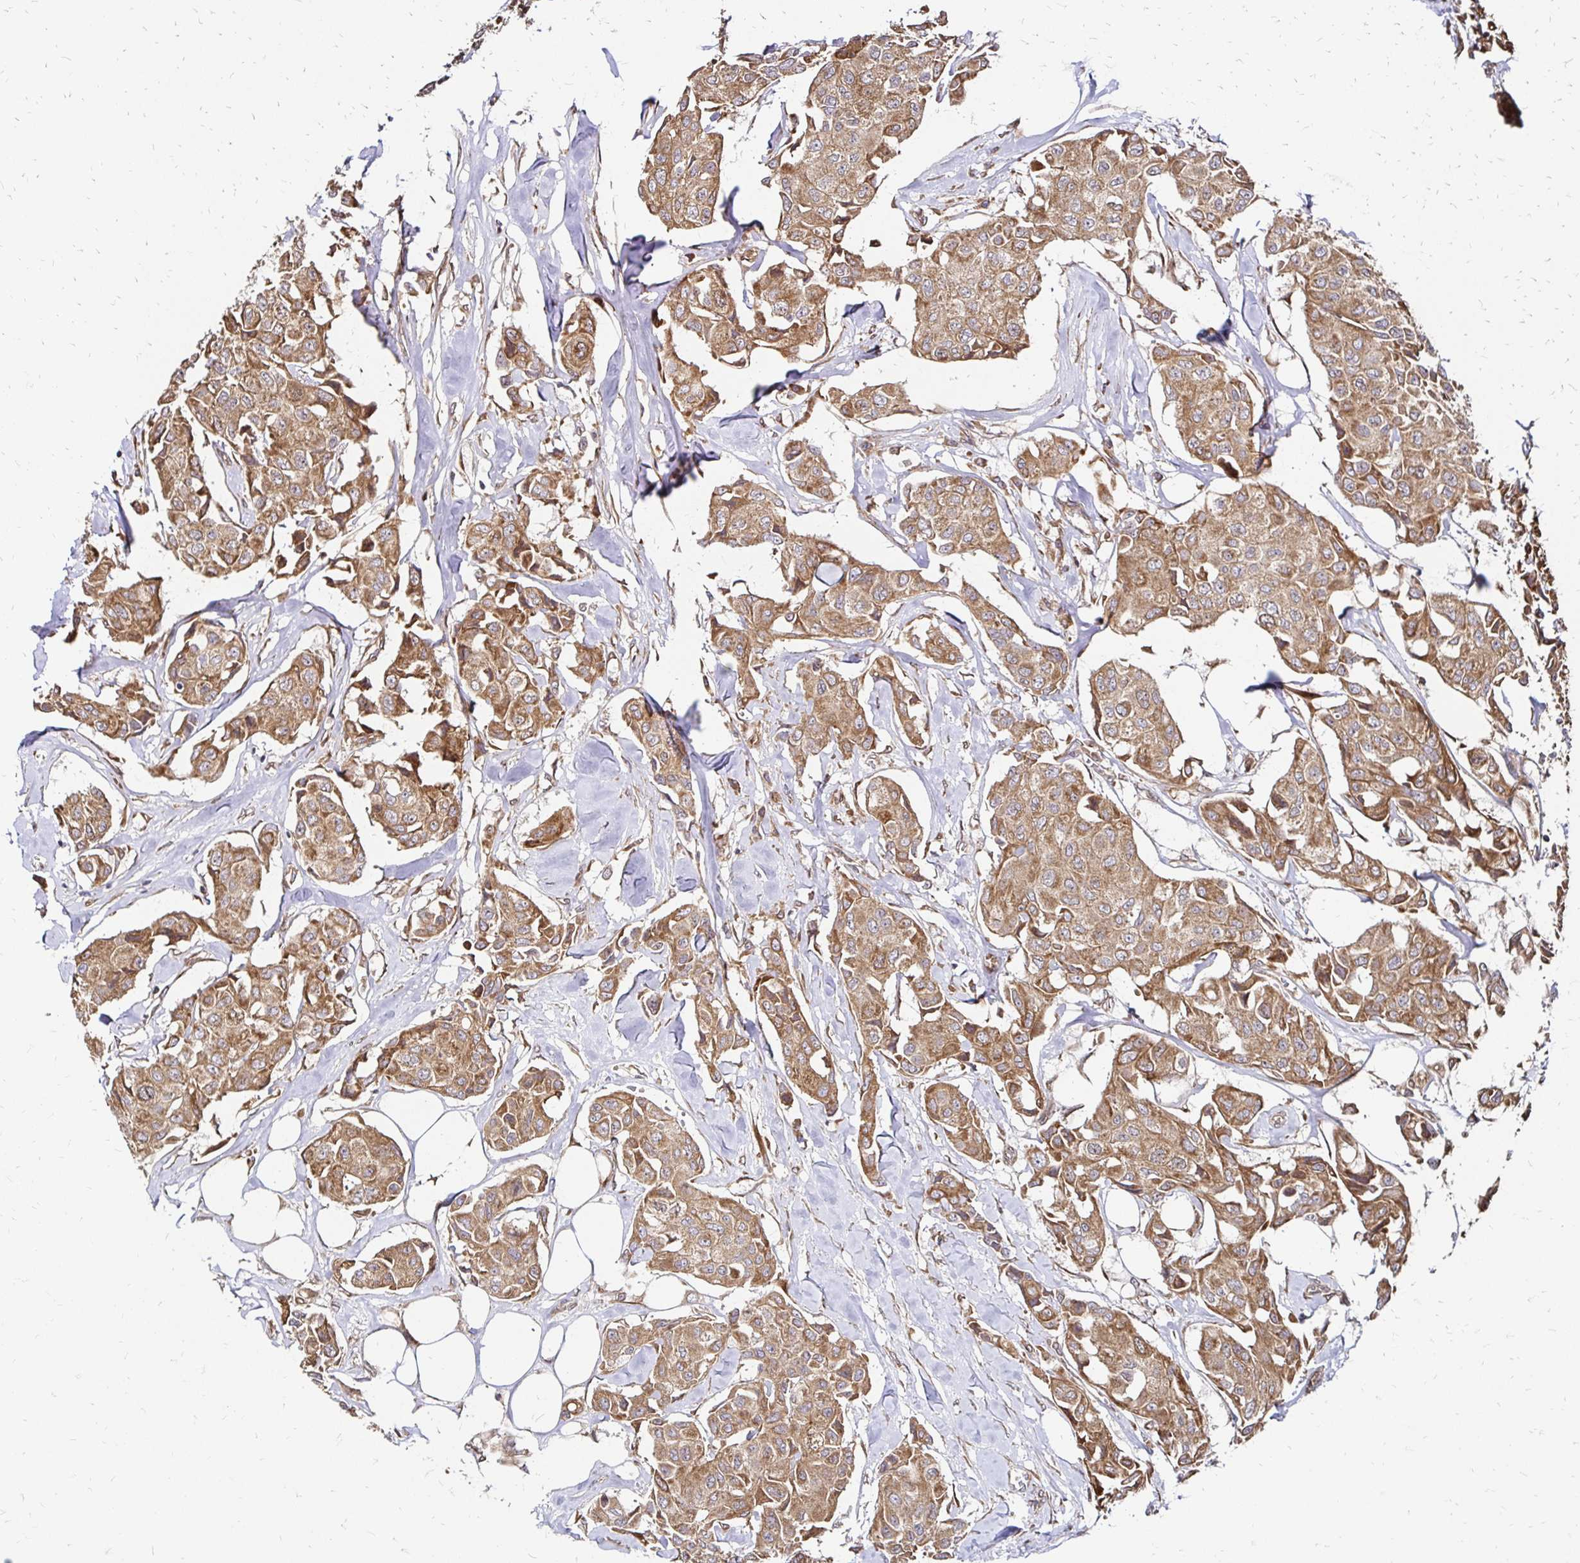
{"staining": {"intensity": "moderate", "quantity": ">75%", "location": "cytoplasmic/membranous"}, "tissue": "breast cancer", "cell_type": "Tumor cells", "image_type": "cancer", "snomed": [{"axis": "morphology", "description": "Duct carcinoma"}, {"axis": "topography", "description": "Breast"}, {"axis": "topography", "description": "Lymph node"}], "caption": "Human invasive ductal carcinoma (breast) stained for a protein (brown) reveals moderate cytoplasmic/membranous positive staining in about >75% of tumor cells.", "gene": "ZW10", "patient": {"sex": "female", "age": 80}}